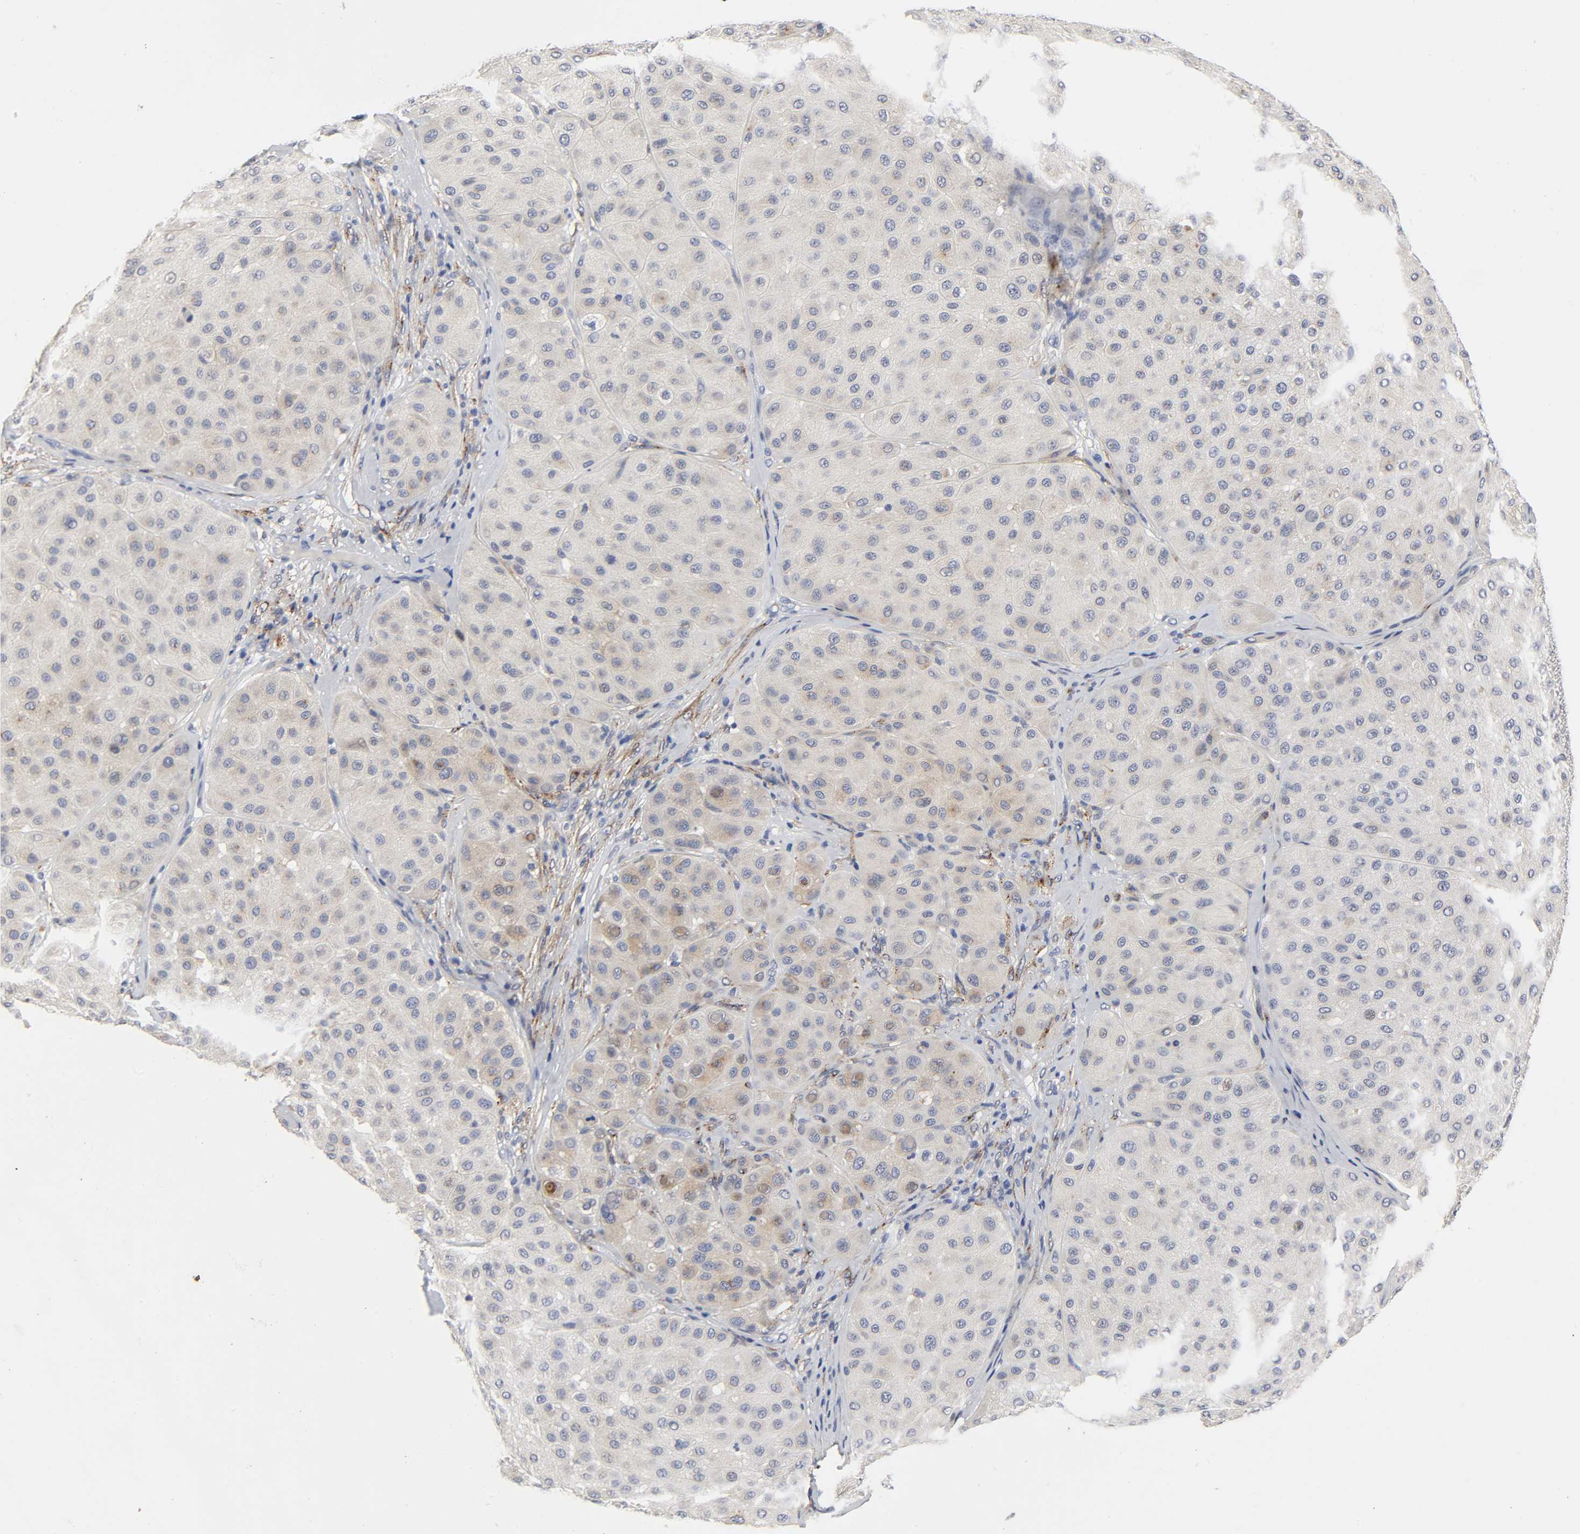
{"staining": {"intensity": "weak", "quantity": "<25%", "location": "cytoplasmic/membranous"}, "tissue": "melanoma", "cell_type": "Tumor cells", "image_type": "cancer", "snomed": [{"axis": "morphology", "description": "Normal tissue, NOS"}, {"axis": "morphology", "description": "Malignant melanoma, Metastatic site"}, {"axis": "topography", "description": "Skin"}], "caption": "The histopathology image demonstrates no staining of tumor cells in malignant melanoma (metastatic site).", "gene": "LRP1", "patient": {"sex": "male", "age": 41}}